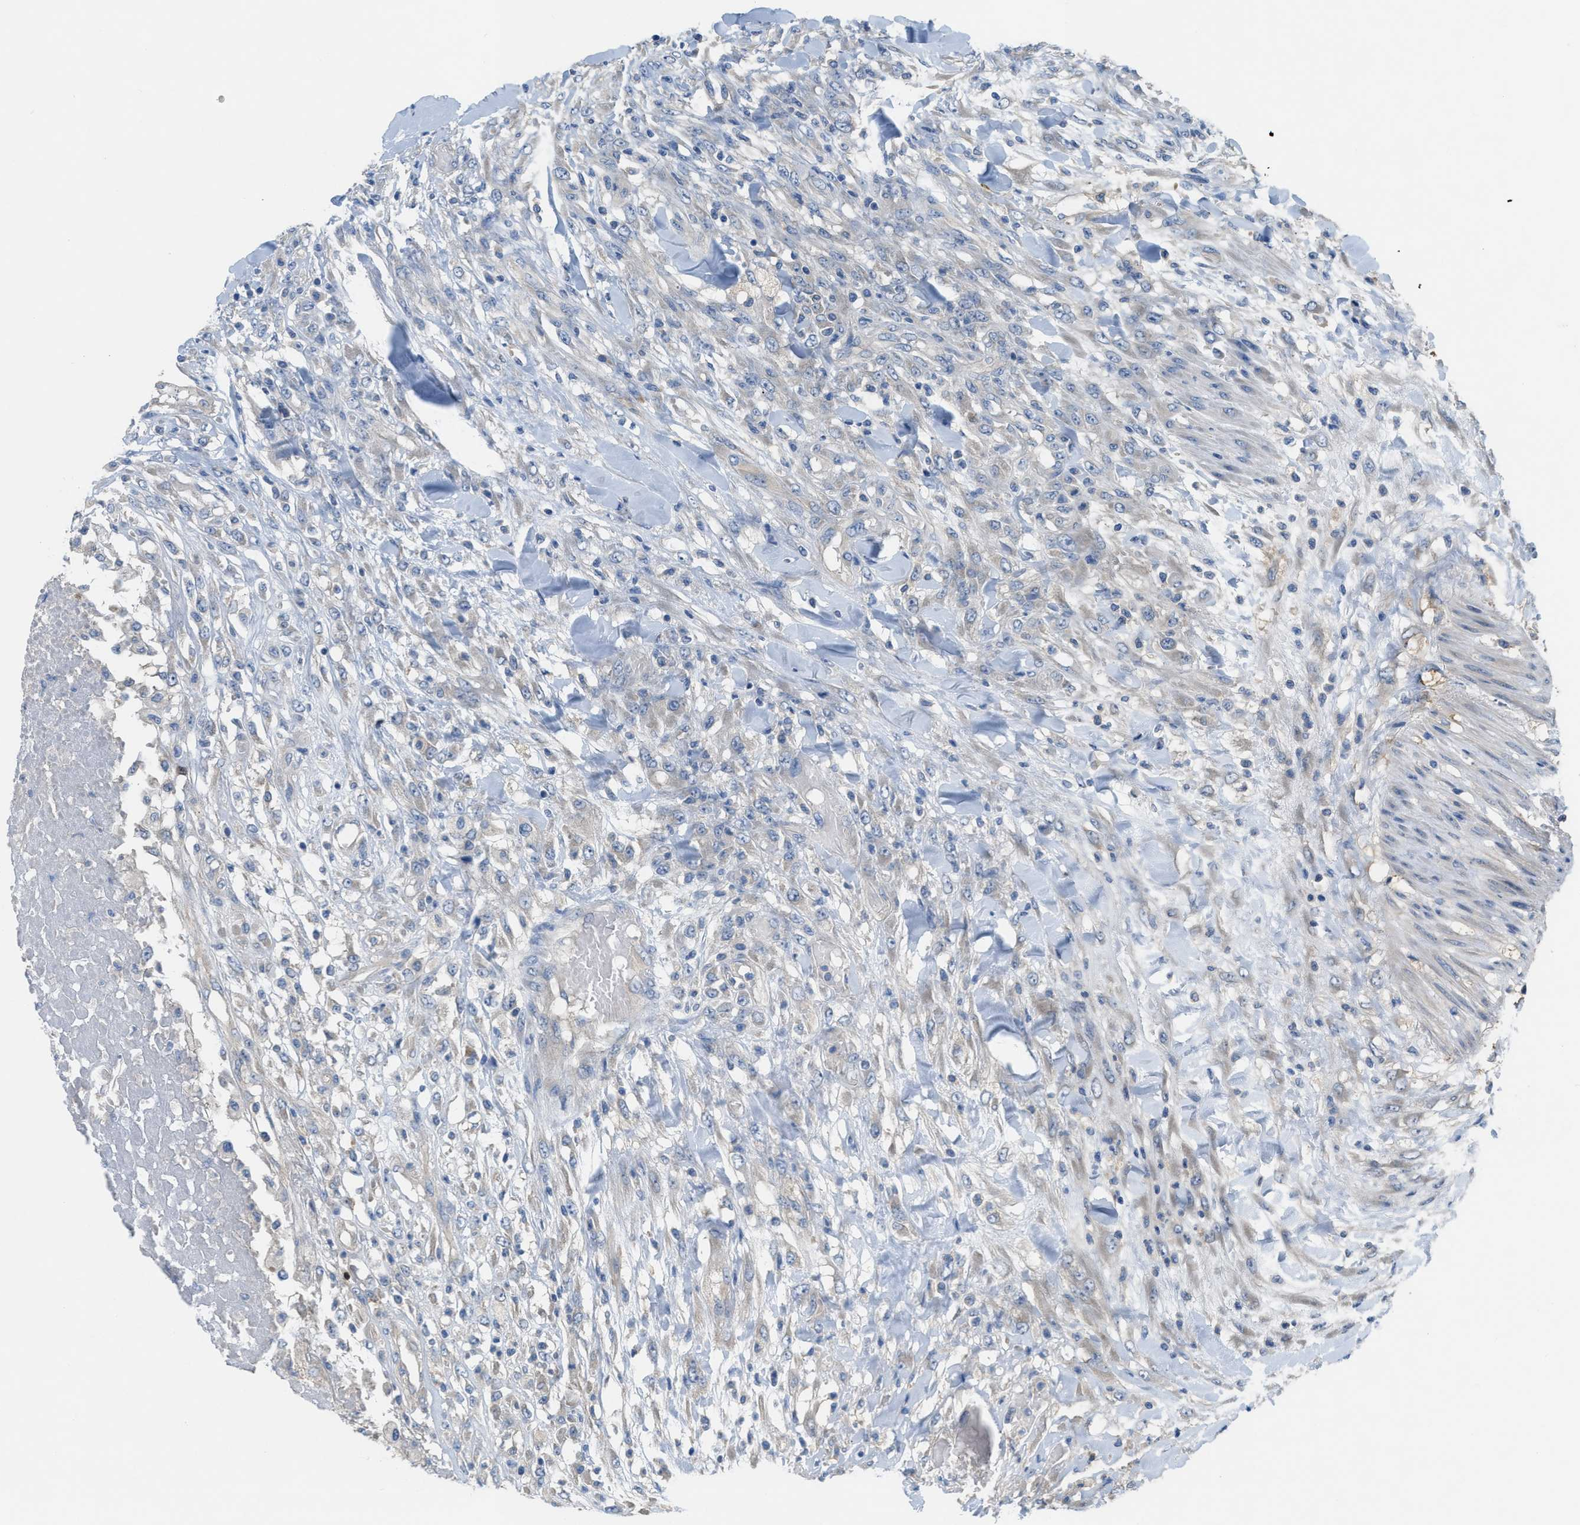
{"staining": {"intensity": "negative", "quantity": "none", "location": "none"}, "tissue": "testis cancer", "cell_type": "Tumor cells", "image_type": "cancer", "snomed": [{"axis": "morphology", "description": "Seminoma, NOS"}, {"axis": "topography", "description": "Testis"}], "caption": "Immunohistochemistry (IHC) histopathology image of neoplastic tissue: human testis cancer (seminoma) stained with DAB reveals no significant protein staining in tumor cells. (Immunohistochemistry, brightfield microscopy, high magnification).", "gene": "UBA5", "patient": {"sex": "male", "age": 59}}